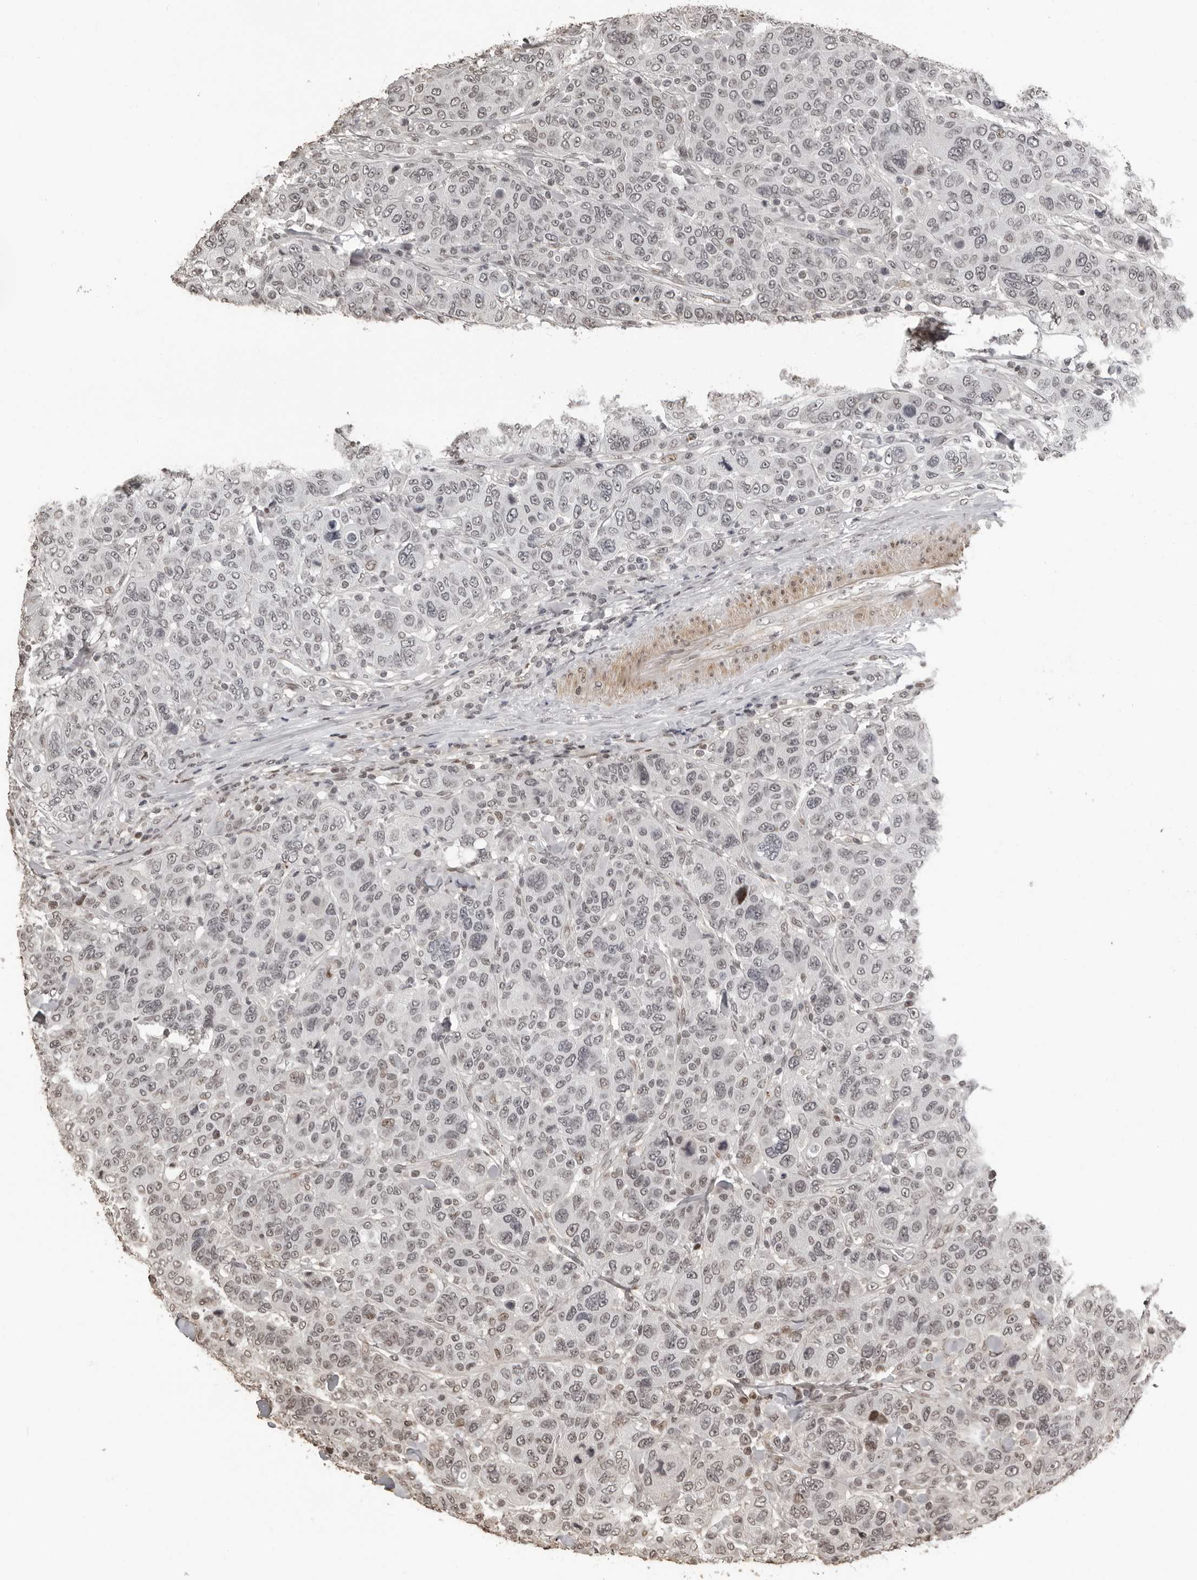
{"staining": {"intensity": "weak", "quantity": "25%-75%", "location": "nuclear"}, "tissue": "breast cancer", "cell_type": "Tumor cells", "image_type": "cancer", "snomed": [{"axis": "morphology", "description": "Duct carcinoma"}, {"axis": "topography", "description": "Breast"}], "caption": "Immunohistochemical staining of infiltrating ductal carcinoma (breast) reveals low levels of weak nuclear protein expression in about 25%-75% of tumor cells. The protein of interest is shown in brown color, while the nuclei are stained blue.", "gene": "ORC1", "patient": {"sex": "female", "age": 37}}